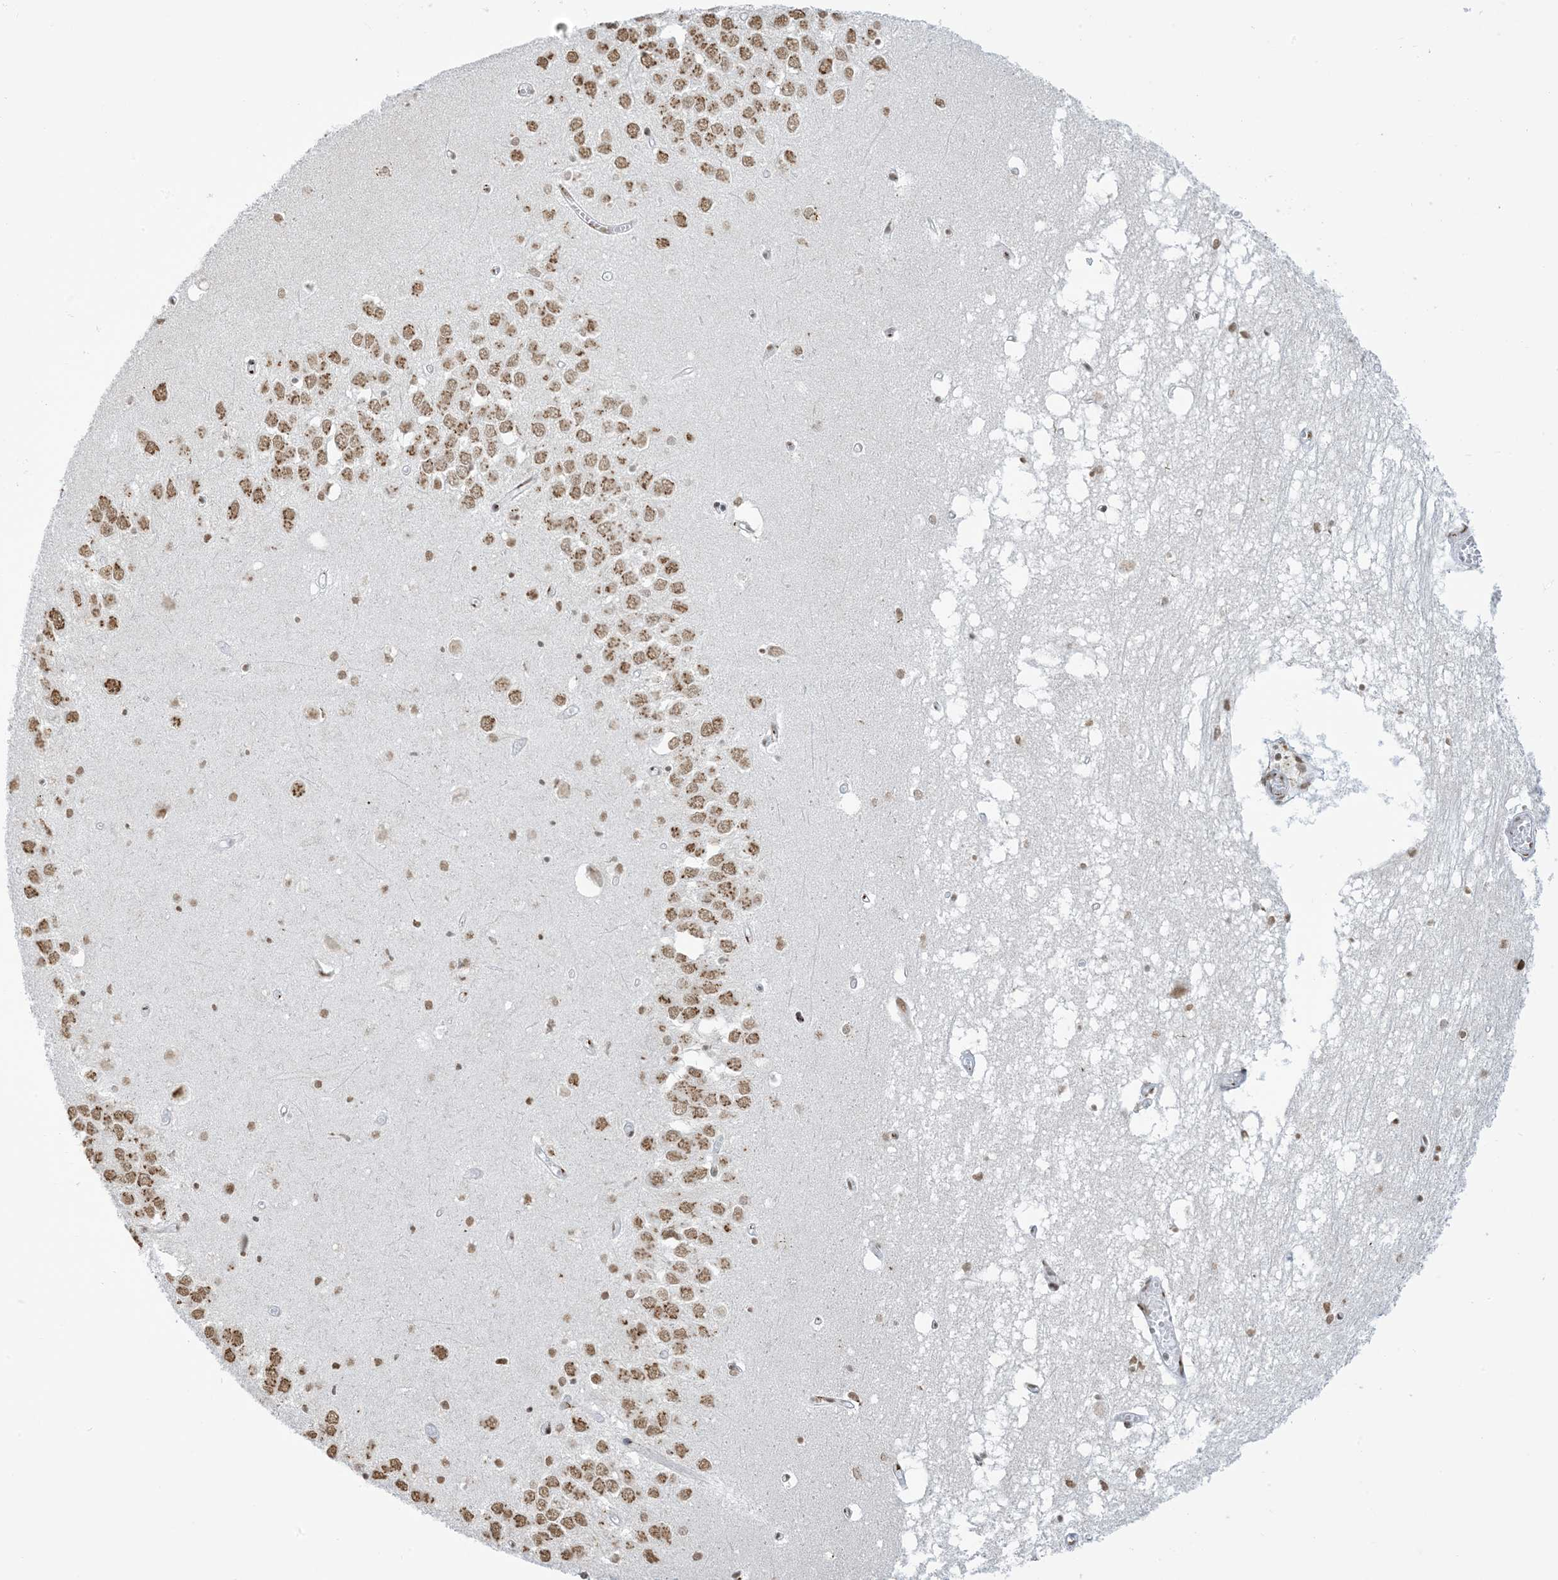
{"staining": {"intensity": "moderate", "quantity": ">75%", "location": "cytoplasmic/membranous,nuclear"}, "tissue": "hippocampus", "cell_type": "Glial cells", "image_type": "normal", "snomed": [{"axis": "morphology", "description": "Normal tissue, NOS"}, {"axis": "topography", "description": "Hippocampus"}], "caption": "Immunohistochemical staining of normal human hippocampus reveals moderate cytoplasmic/membranous,nuclear protein expression in about >75% of glial cells.", "gene": "GPR107", "patient": {"sex": "male", "age": 70}}